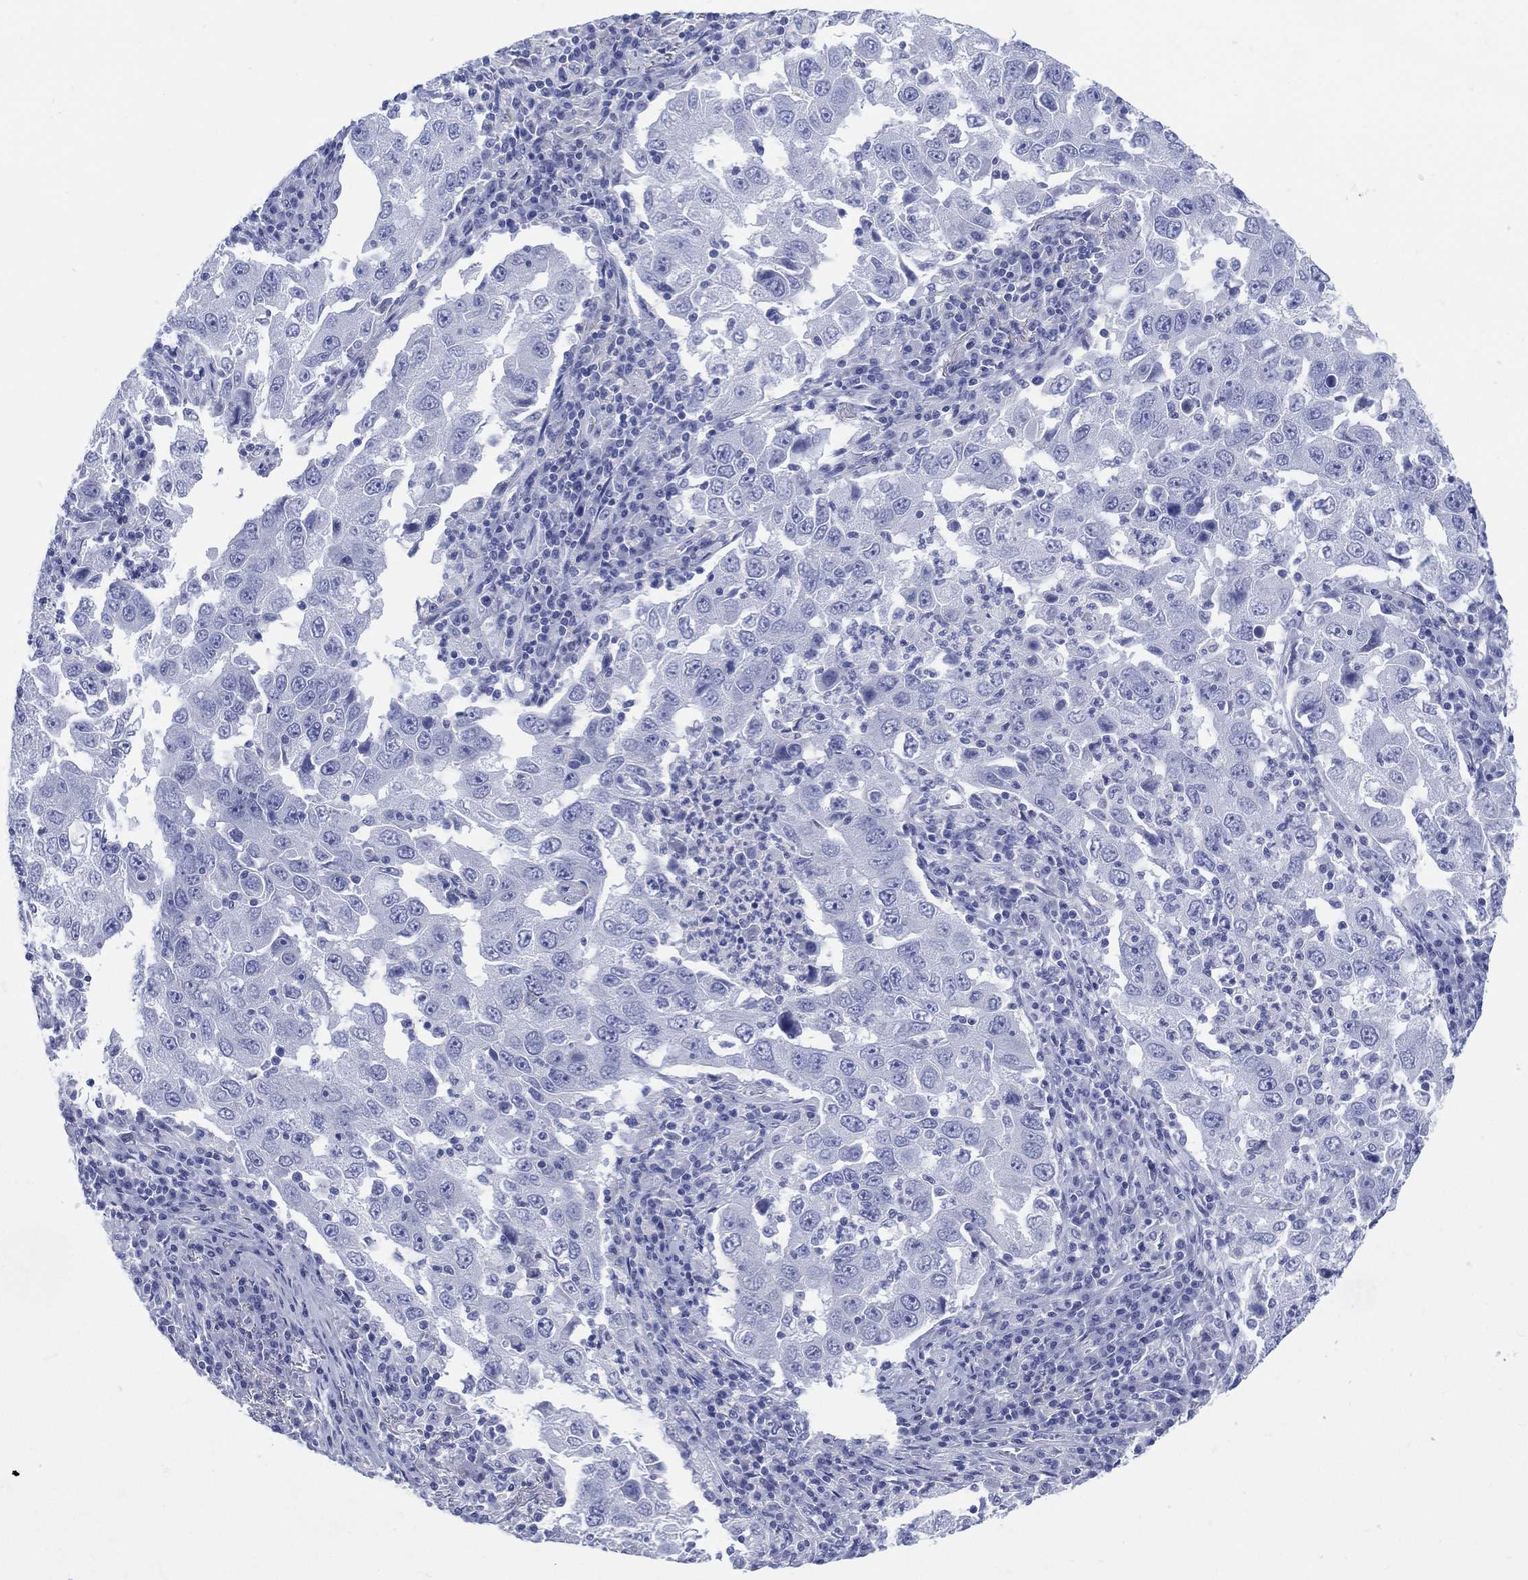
{"staining": {"intensity": "negative", "quantity": "none", "location": "none"}, "tissue": "lung cancer", "cell_type": "Tumor cells", "image_type": "cancer", "snomed": [{"axis": "morphology", "description": "Adenocarcinoma, NOS"}, {"axis": "topography", "description": "Lung"}], "caption": "Lung cancer was stained to show a protein in brown. There is no significant expression in tumor cells. Brightfield microscopy of immunohistochemistry stained with DAB (brown) and hematoxylin (blue), captured at high magnification.", "gene": "LRRD1", "patient": {"sex": "male", "age": 73}}